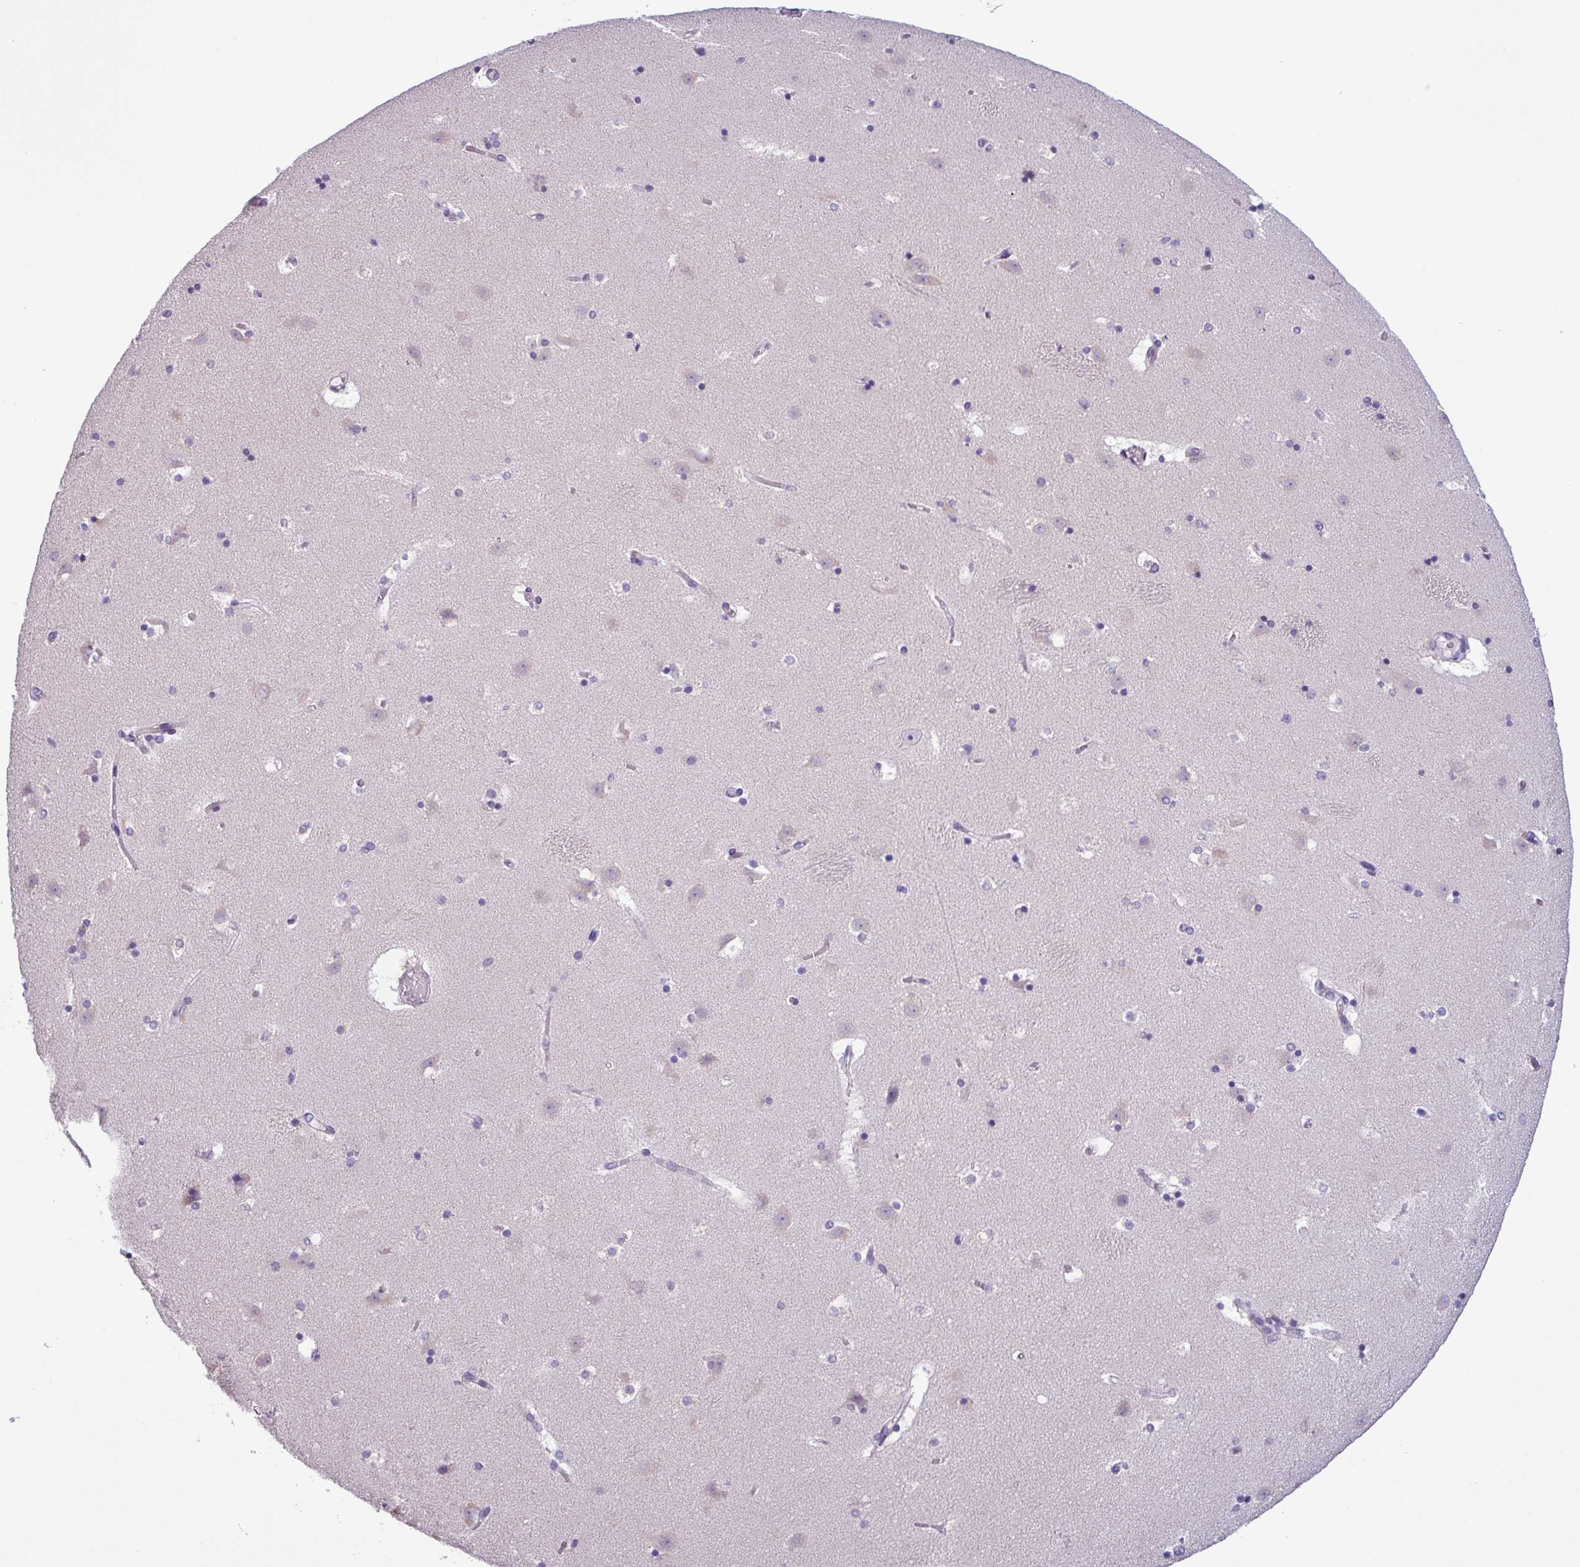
{"staining": {"intensity": "negative", "quantity": "none", "location": "none"}, "tissue": "caudate", "cell_type": "Glial cells", "image_type": "normal", "snomed": [{"axis": "morphology", "description": "Normal tissue, NOS"}, {"axis": "topography", "description": "Lateral ventricle wall"}], "caption": "IHC micrograph of unremarkable caudate: human caudate stained with DAB displays no significant protein staining in glial cells. (DAB (3,3'-diaminobenzidine) IHC, high magnification).", "gene": "C20orf27", "patient": {"sex": "male", "age": 45}}